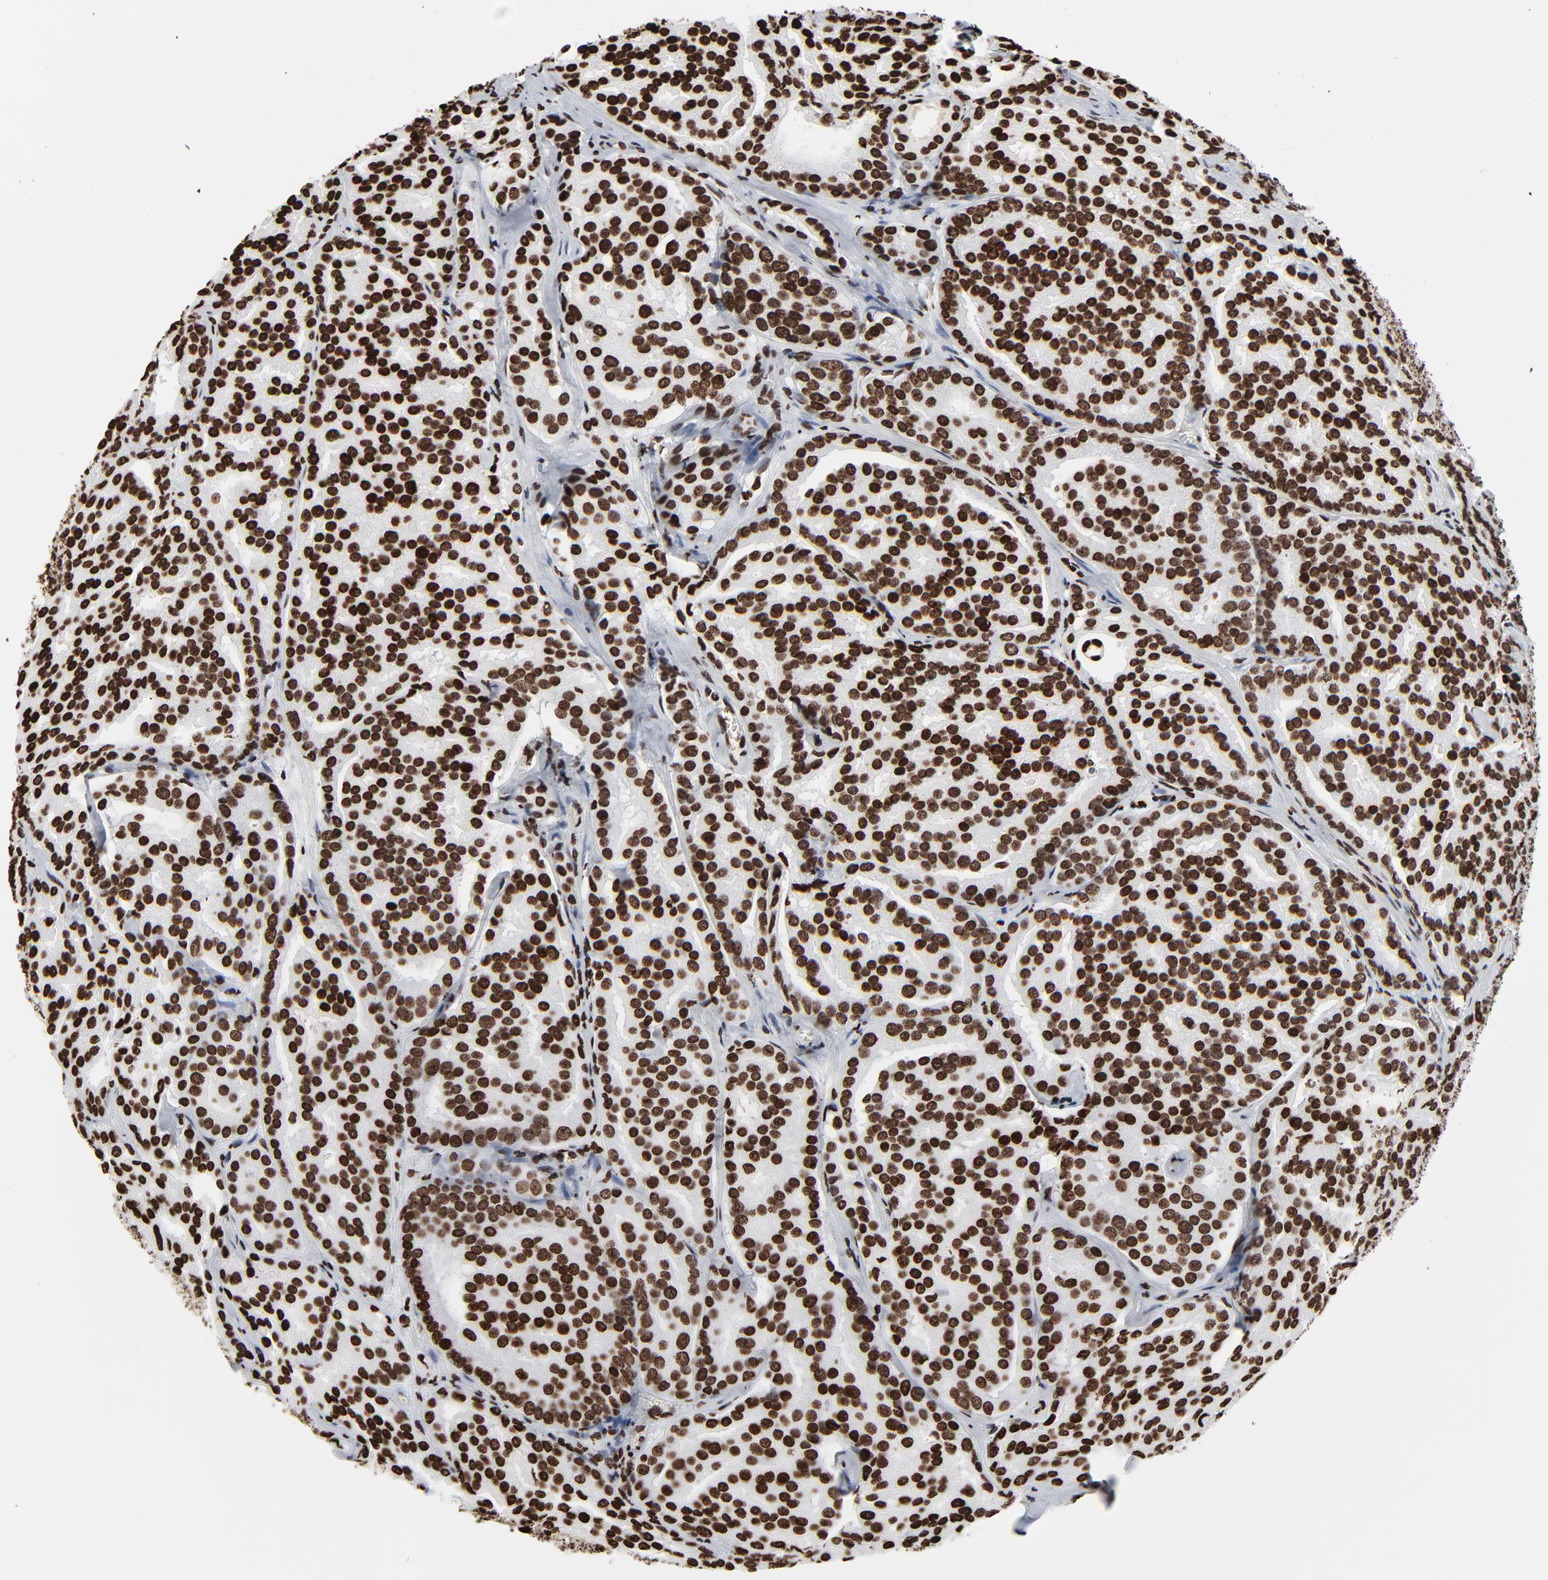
{"staining": {"intensity": "strong", "quantity": ">75%", "location": "nuclear"}, "tissue": "prostate cancer", "cell_type": "Tumor cells", "image_type": "cancer", "snomed": [{"axis": "morphology", "description": "Adenocarcinoma, High grade"}, {"axis": "topography", "description": "Prostate"}], "caption": "IHC staining of prostate cancer, which reveals high levels of strong nuclear expression in approximately >75% of tumor cells indicating strong nuclear protein expression. The staining was performed using DAB (brown) for protein detection and nuclei were counterstained in hematoxylin (blue).", "gene": "H3-4", "patient": {"sex": "male", "age": 64}}